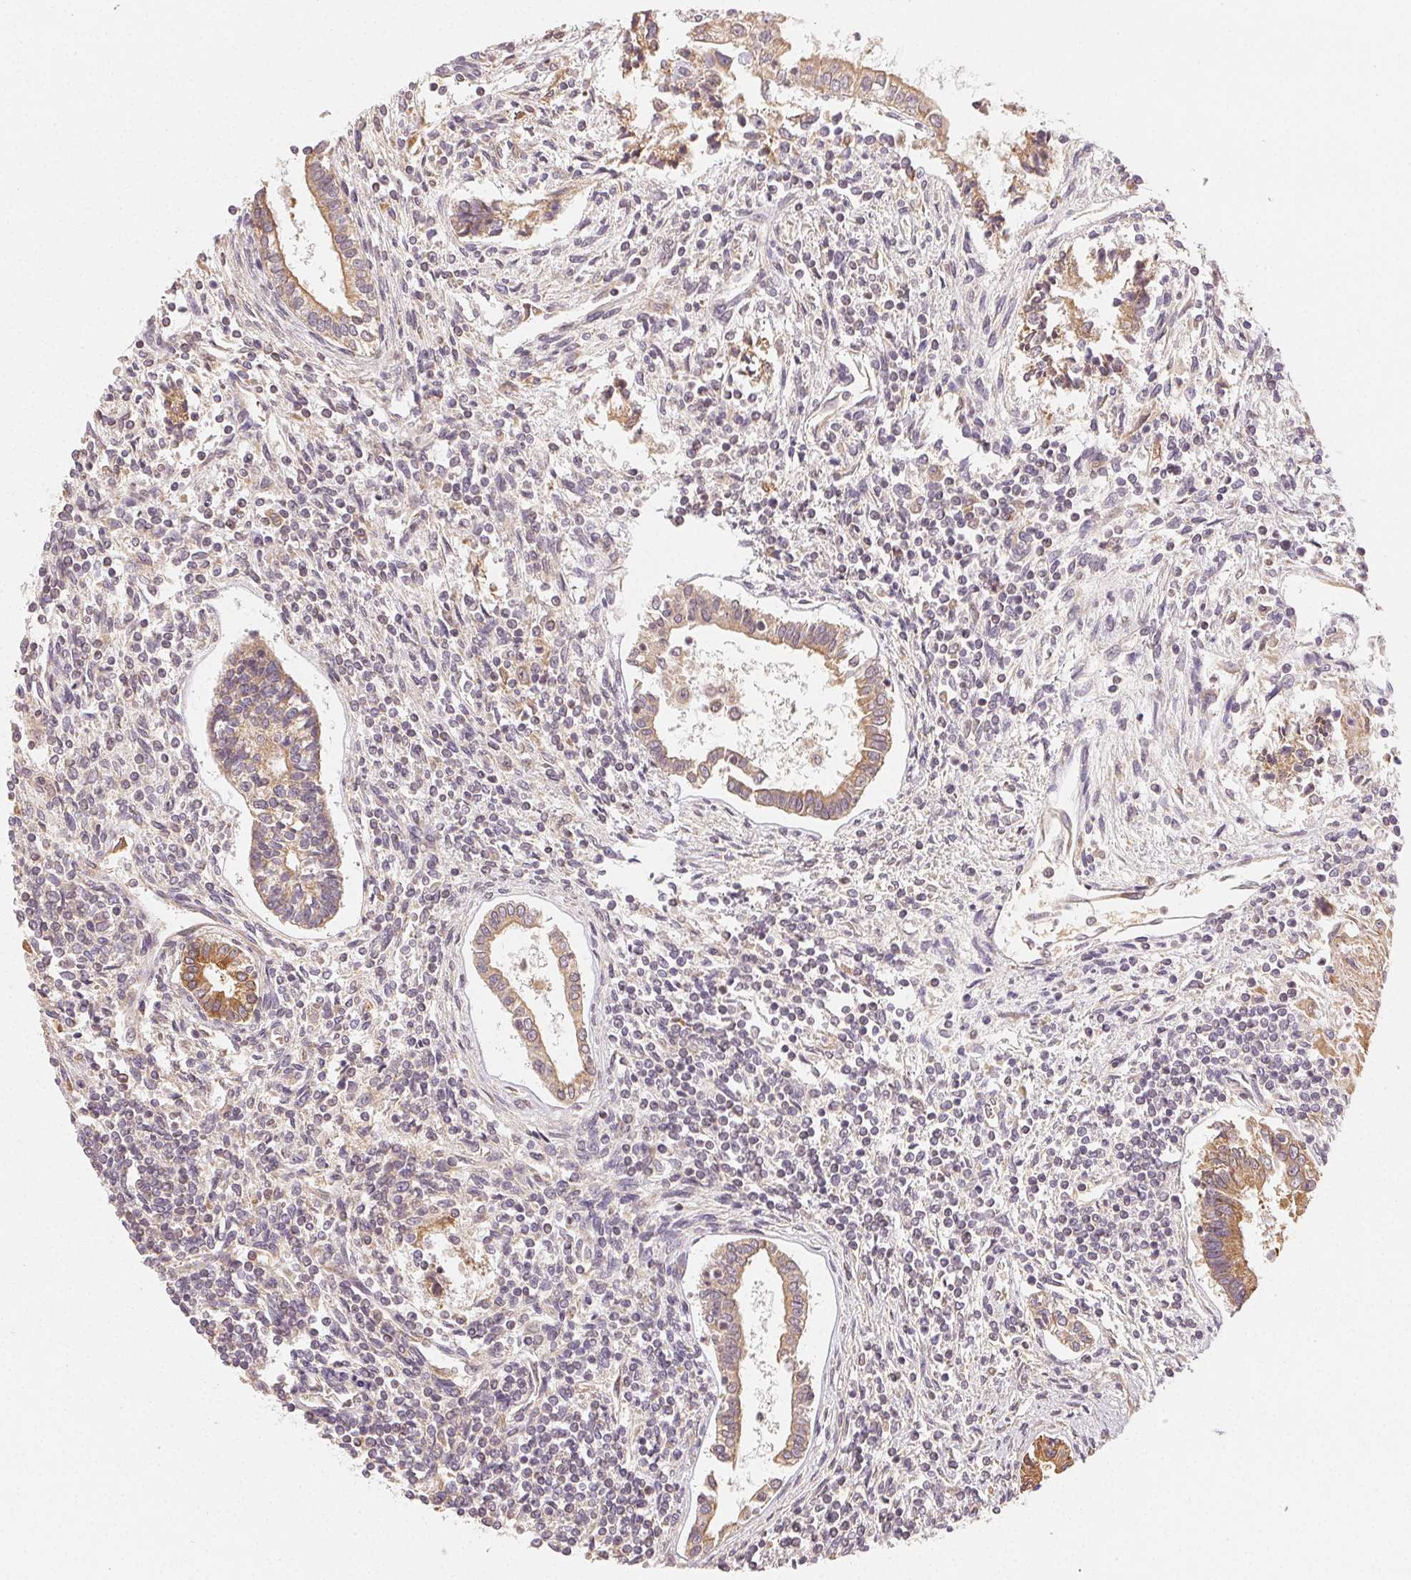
{"staining": {"intensity": "weak", "quantity": ">75%", "location": "cytoplasmic/membranous"}, "tissue": "testis cancer", "cell_type": "Tumor cells", "image_type": "cancer", "snomed": [{"axis": "morphology", "description": "Carcinoma, Embryonal, NOS"}, {"axis": "topography", "description": "Testis"}], "caption": "This photomicrograph exhibits immunohistochemistry staining of testis embryonal carcinoma, with low weak cytoplasmic/membranous positivity in approximately >75% of tumor cells.", "gene": "SEZ6L2", "patient": {"sex": "male", "age": 37}}